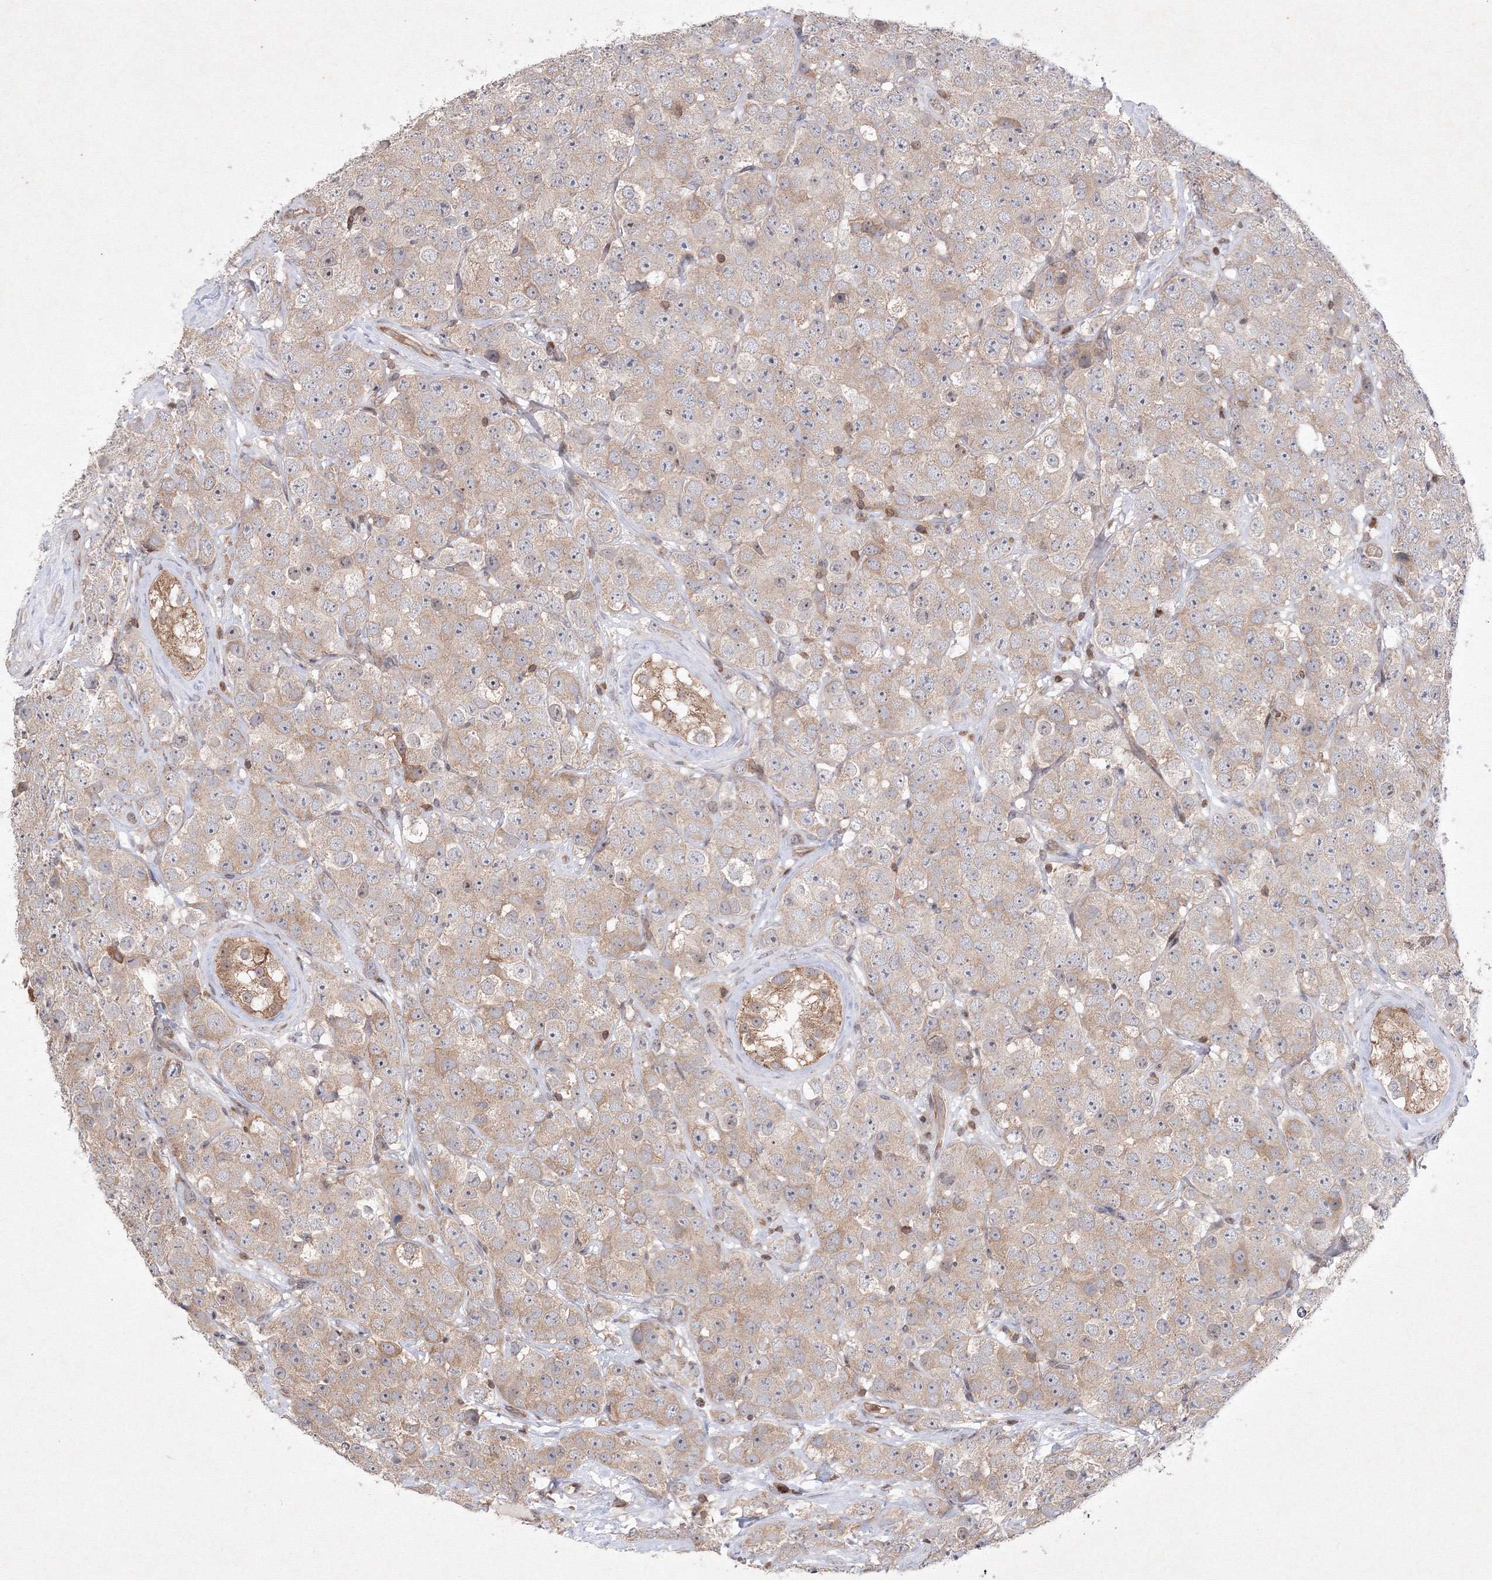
{"staining": {"intensity": "weak", "quantity": ">75%", "location": "cytoplasmic/membranous"}, "tissue": "testis cancer", "cell_type": "Tumor cells", "image_type": "cancer", "snomed": [{"axis": "morphology", "description": "Seminoma, NOS"}, {"axis": "topography", "description": "Testis"}], "caption": "Weak cytoplasmic/membranous protein positivity is identified in about >75% of tumor cells in seminoma (testis).", "gene": "MKRN2", "patient": {"sex": "male", "age": 28}}